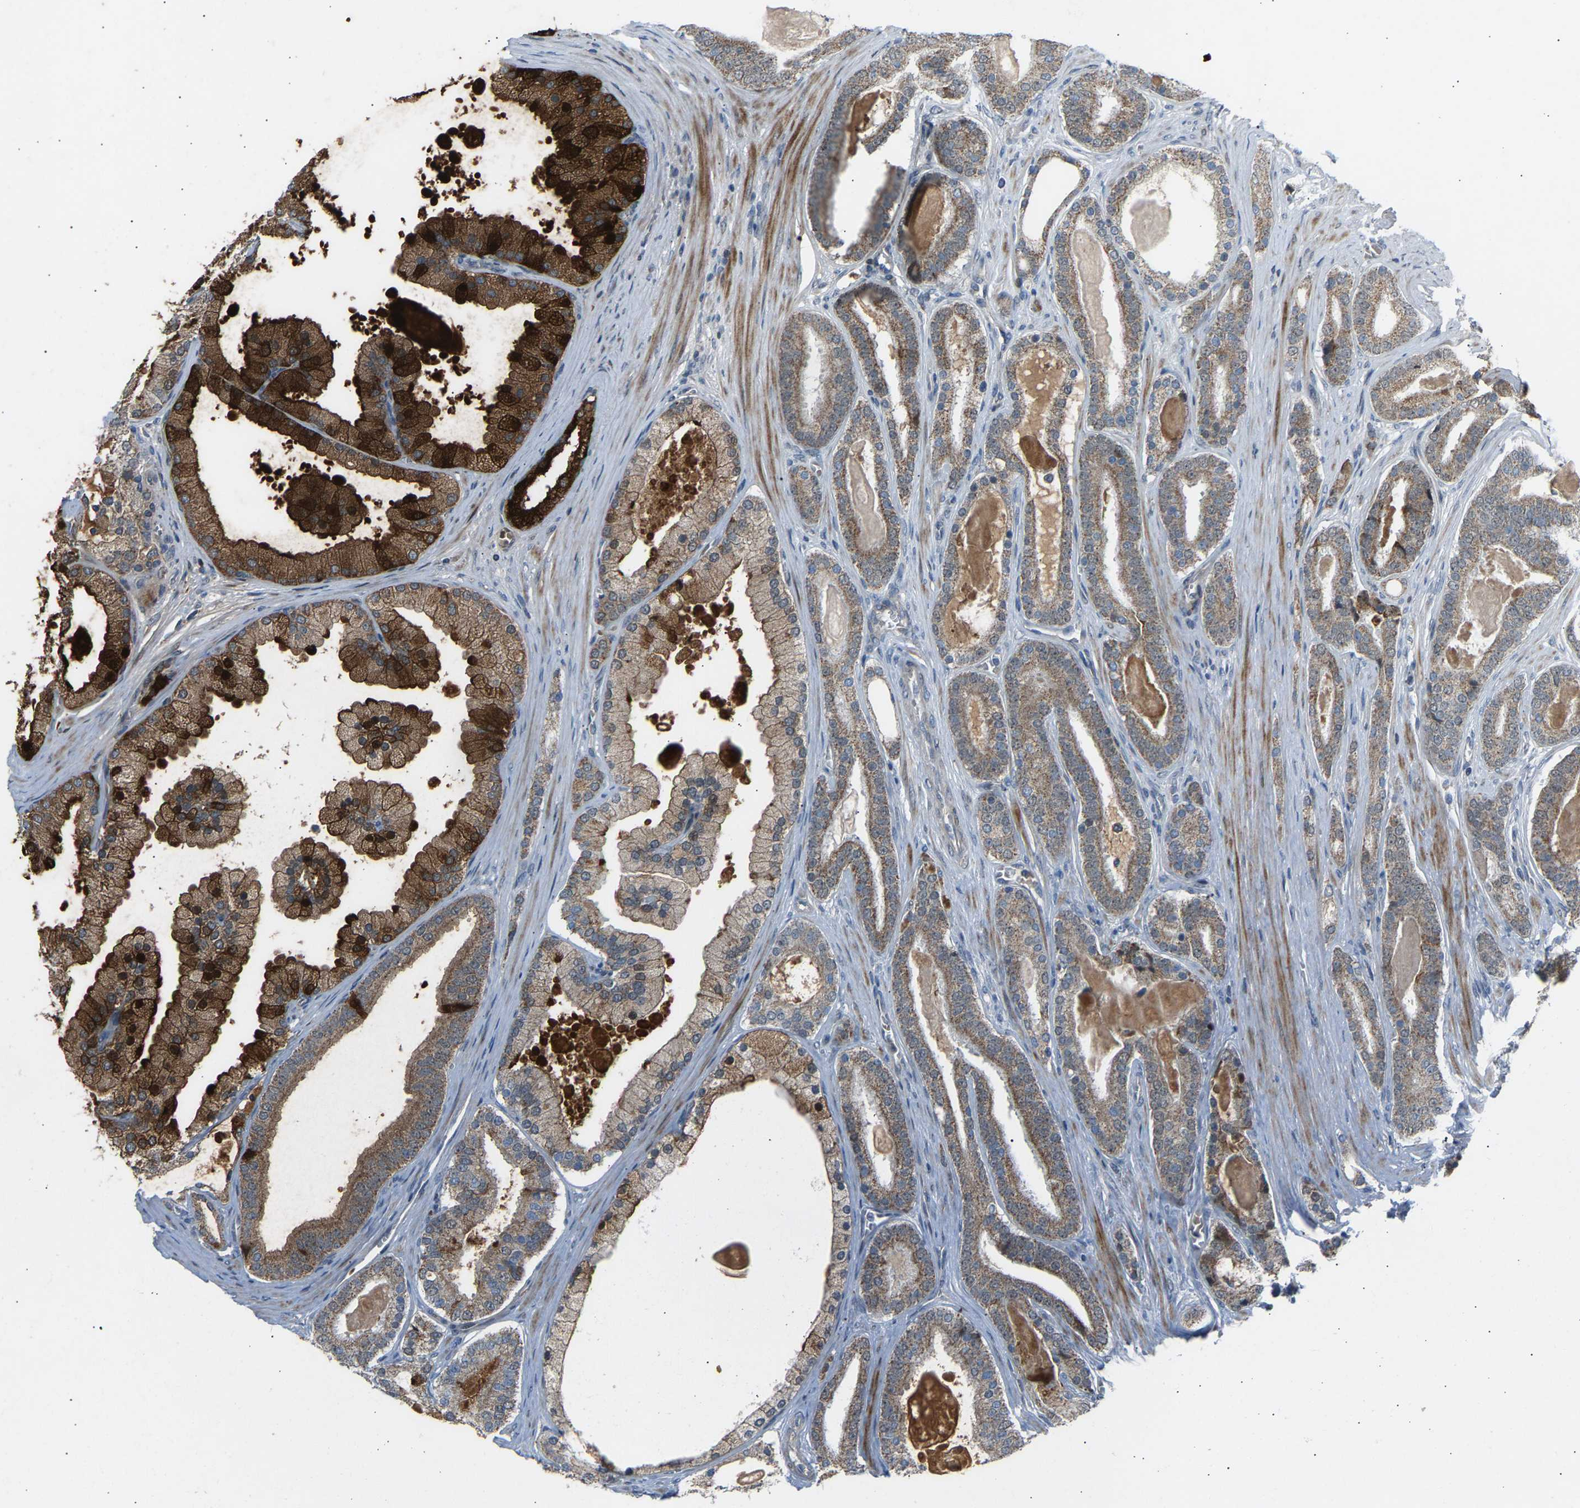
{"staining": {"intensity": "weak", "quantity": ">75%", "location": "cytoplasmic/membranous"}, "tissue": "prostate cancer", "cell_type": "Tumor cells", "image_type": "cancer", "snomed": [{"axis": "morphology", "description": "Adenocarcinoma, High grade"}, {"axis": "topography", "description": "Prostate"}], "caption": "DAB (3,3'-diaminobenzidine) immunohistochemical staining of human prostate cancer (adenocarcinoma (high-grade)) exhibits weak cytoplasmic/membranous protein expression in approximately >75% of tumor cells. (DAB (3,3'-diaminobenzidine) = brown stain, brightfield microscopy at high magnification).", "gene": "VPS41", "patient": {"sex": "male", "age": 60}}